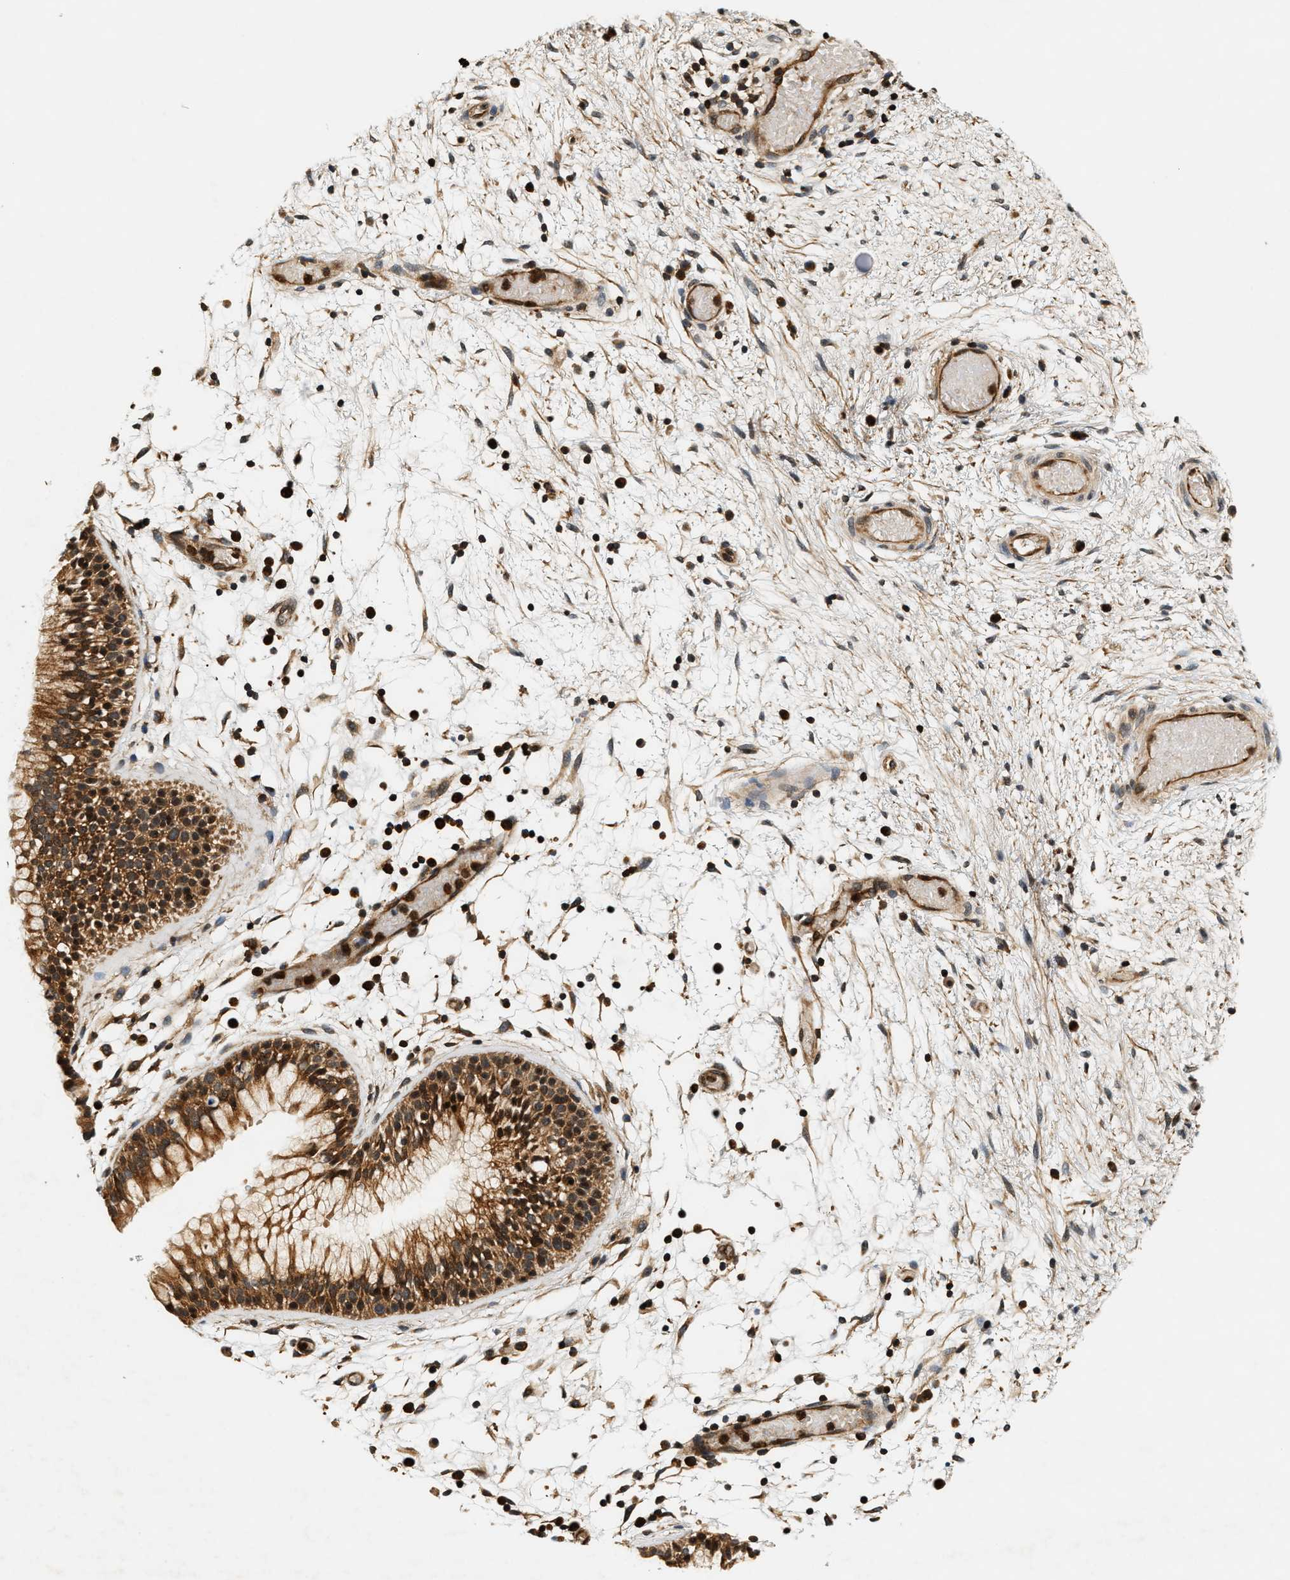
{"staining": {"intensity": "strong", "quantity": ">75%", "location": "cytoplasmic/membranous"}, "tissue": "nasopharynx", "cell_type": "Respiratory epithelial cells", "image_type": "normal", "snomed": [{"axis": "morphology", "description": "Normal tissue, NOS"}, {"axis": "morphology", "description": "Inflammation, NOS"}, {"axis": "topography", "description": "Nasopharynx"}], "caption": "A photomicrograph of human nasopharynx stained for a protein shows strong cytoplasmic/membranous brown staining in respiratory epithelial cells.", "gene": "SAMD9", "patient": {"sex": "male", "age": 48}}